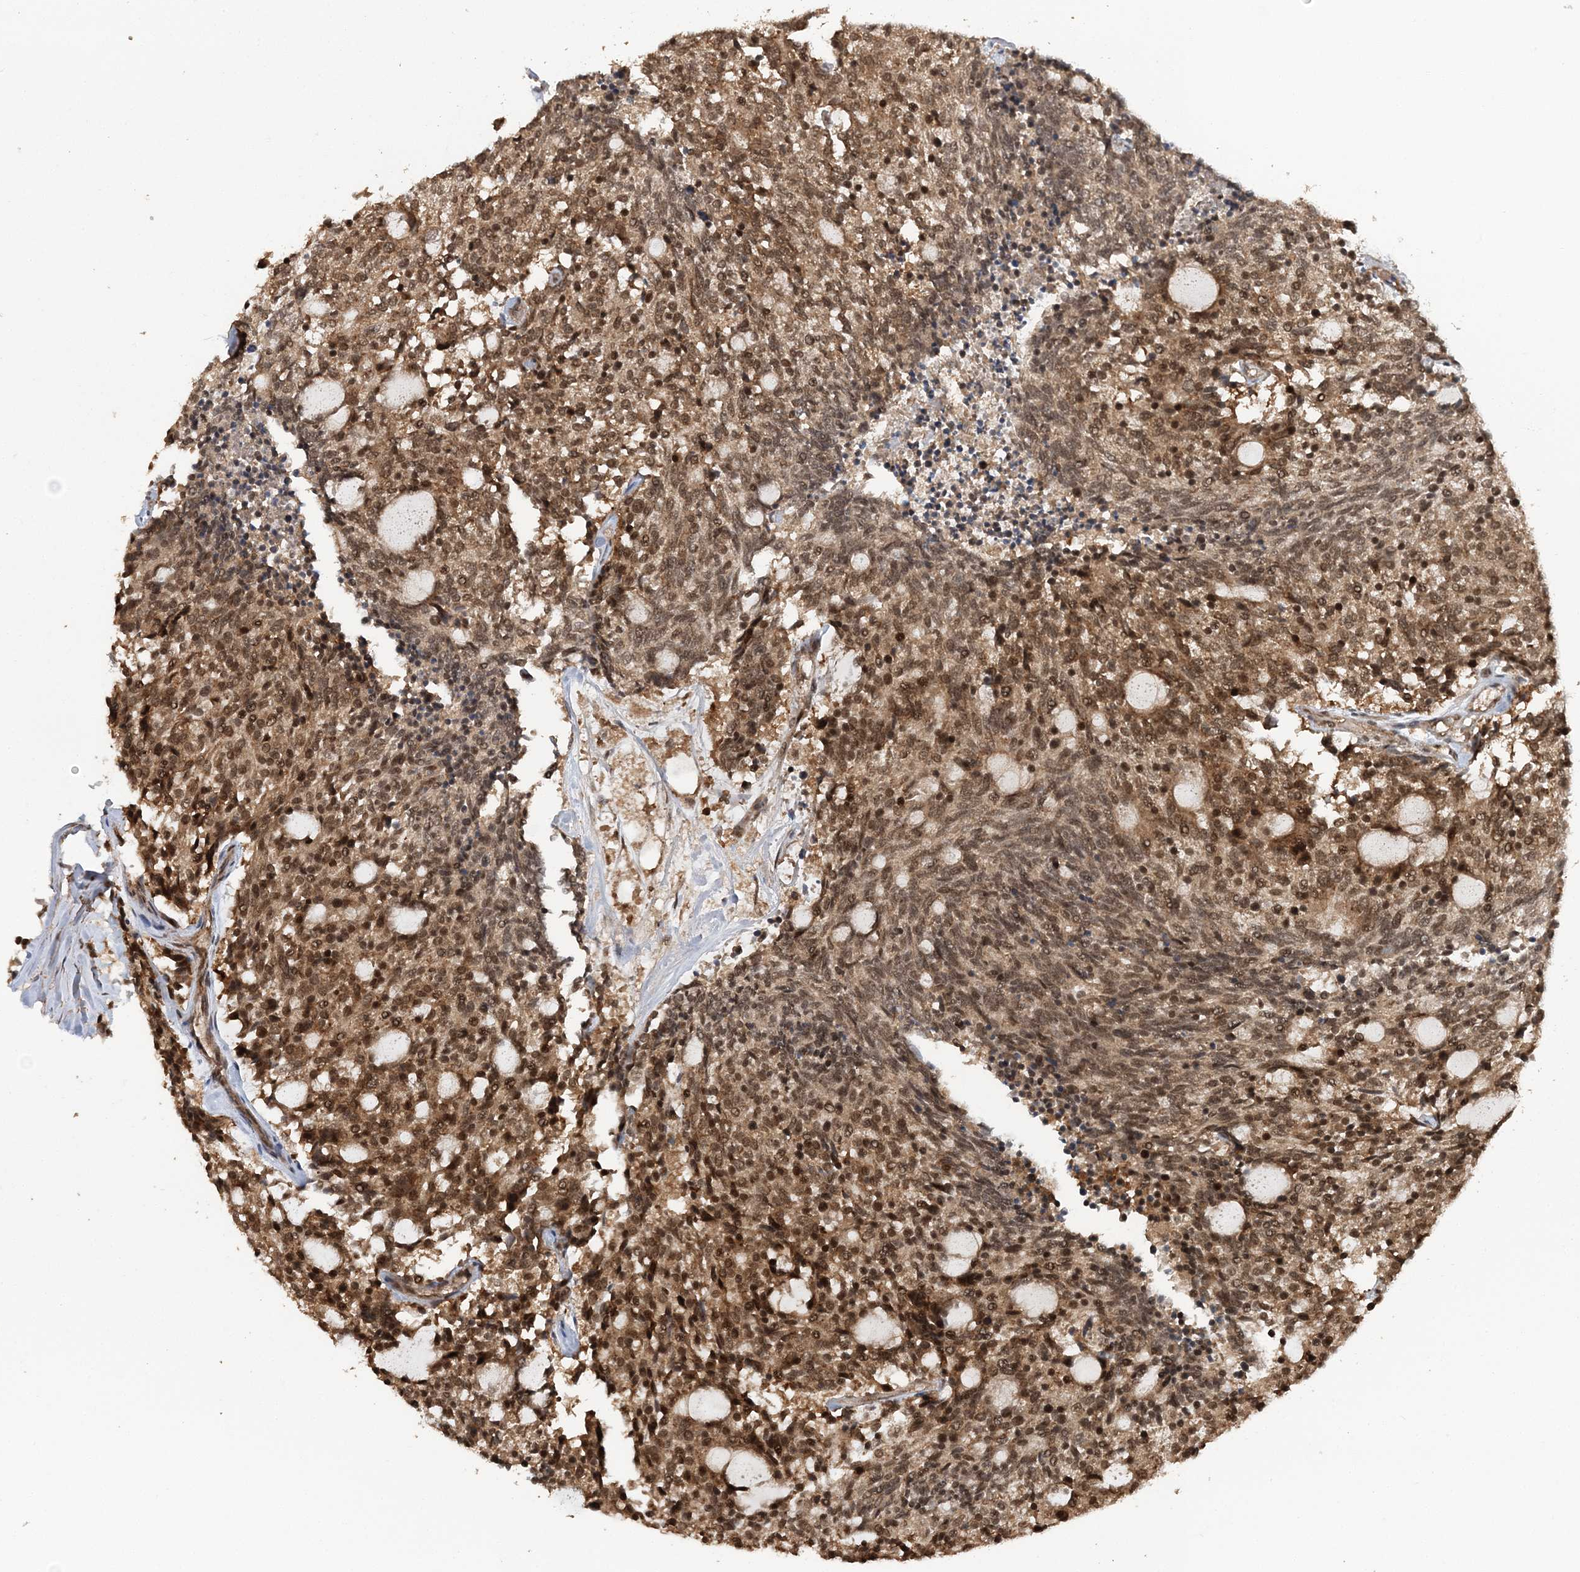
{"staining": {"intensity": "moderate", "quantity": ">75%", "location": "cytoplasmic/membranous,nuclear"}, "tissue": "carcinoid", "cell_type": "Tumor cells", "image_type": "cancer", "snomed": [{"axis": "morphology", "description": "Carcinoid, malignant, NOS"}, {"axis": "topography", "description": "Pancreas"}], "caption": "The image demonstrates staining of carcinoid, revealing moderate cytoplasmic/membranous and nuclear protein expression (brown color) within tumor cells.", "gene": "TSHZ2", "patient": {"sex": "female", "age": 54}}